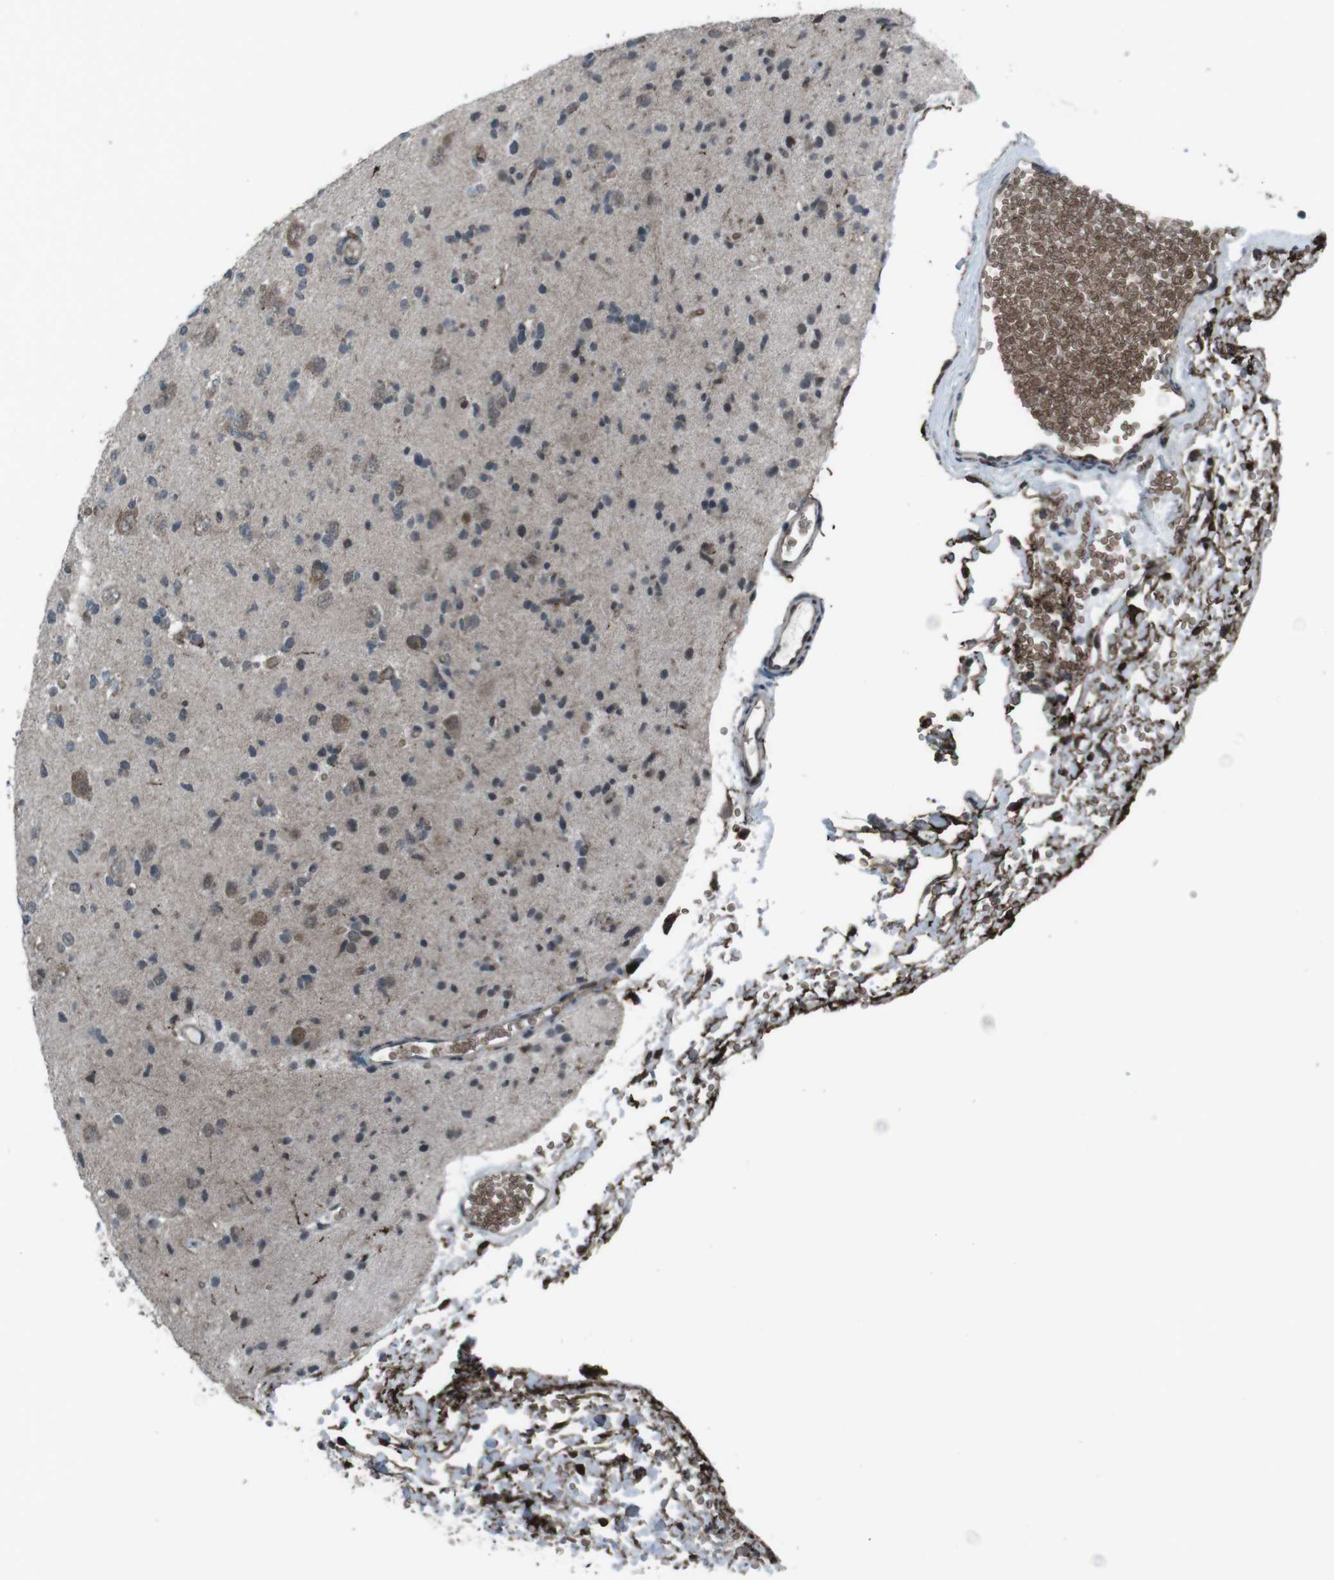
{"staining": {"intensity": "moderate", "quantity": "<25%", "location": "cytoplasmic/membranous"}, "tissue": "glioma", "cell_type": "Tumor cells", "image_type": "cancer", "snomed": [{"axis": "morphology", "description": "Glioma, malignant, Low grade"}, {"axis": "topography", "description": "Brain"}], "caption": "Protein staining by immunohistochemistry (IHC) demonstrates moderate cytoplasmic/membranous staining in about <25% of tumor cells in malignant glioma (low-grade).", "gene": "GDF10", "patient": {"sex": "female", "age": 22}}